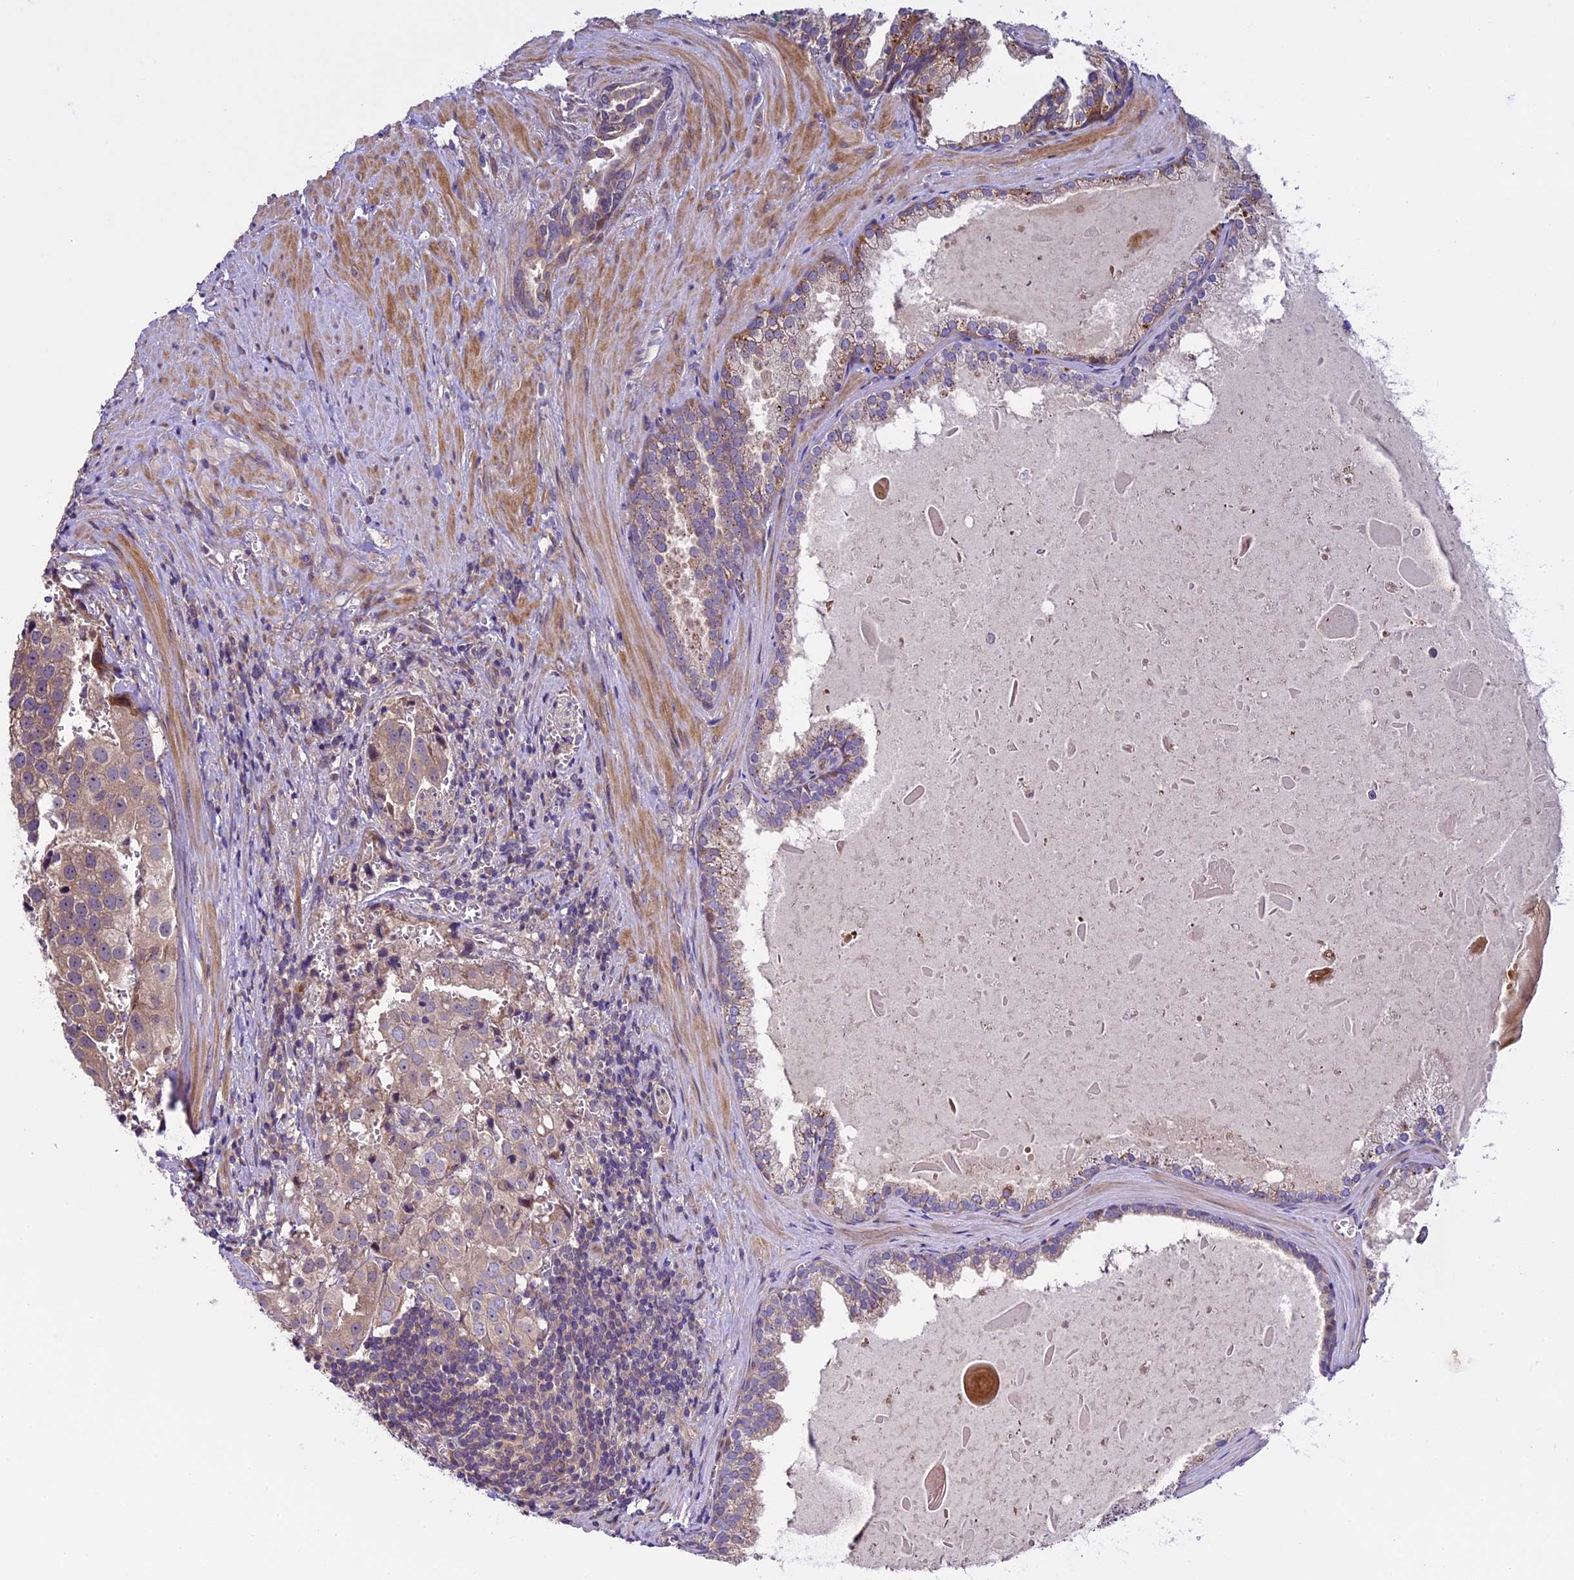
{"staining": {"intensity": "weak", "quantity": "25%-75%", "location": "cytoplasmic/membranous"}, "tissue": "prostate cancer", "cell_type": "Tumor cells", "image_type": "cancer", "snomed": [{"axis": "morphology", "description": "Adenocarcinoma, High grade"}, {"axis": "topography", "description": "Prostate"}], "caption": "Human prostate cancer (high-grade adenocarcinoma) stained for a protein (brown) shows weak cytoplasmic/membranous positive staining in about 25%-75% of tumor cells.", "gene": "SPIRE1", "patient": {"sex": "male", "age": 68}}